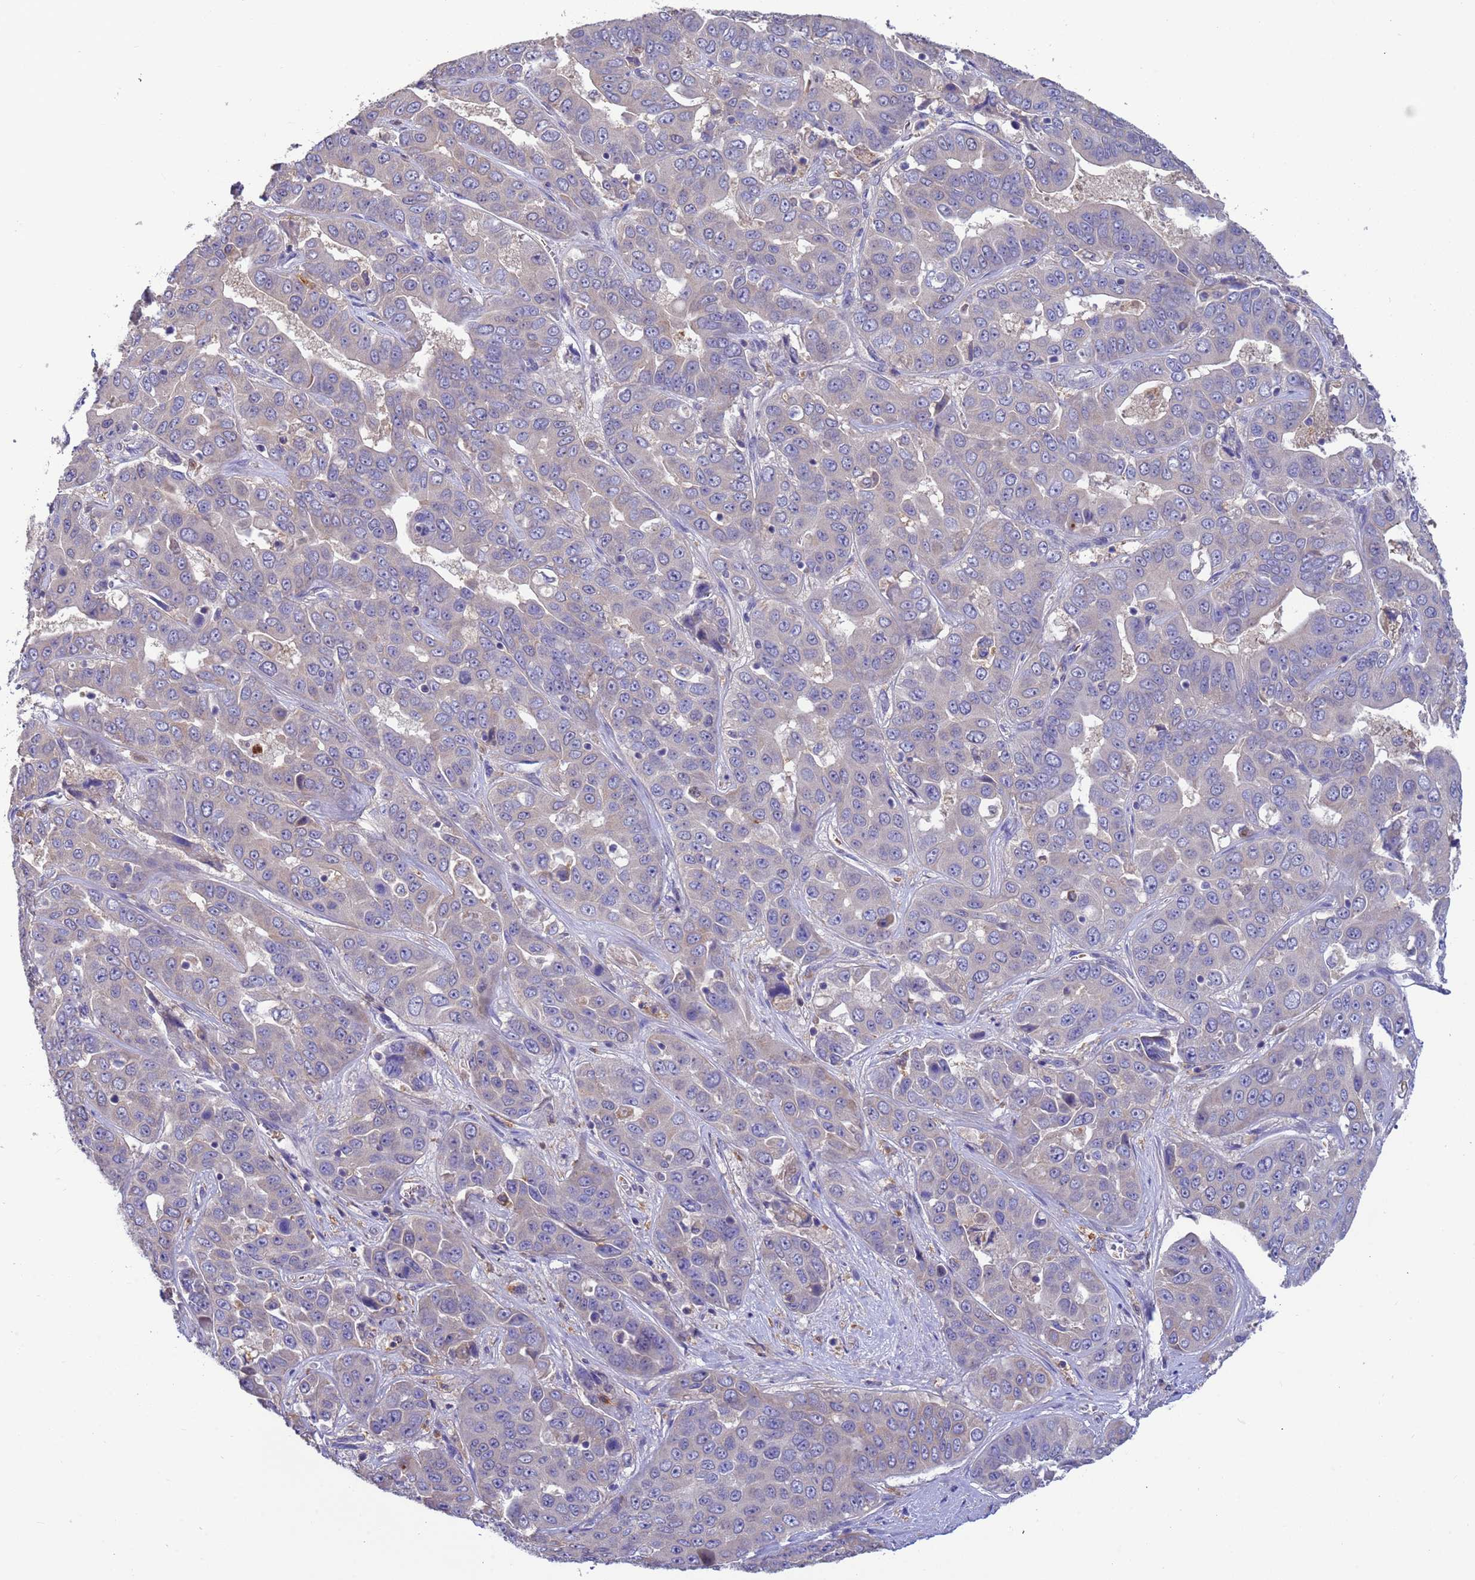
{"staining": {"intensity": "negative", "quantity": "none", "location": "none"}, "tissue": "liver cancer", "cell_type": "Tumor cells", "image_type": "cancer", "snomed": [{"axis": "morphology", "description": "Cholangiocarcinoma"}, {"axis": "topography", "description": "Liver"}], "caption": "This is an immunohistochemistry micrograph of human liver cancer. There is no staining in tumor cells.", "gene": "AMPD3", "patient": {"sex": "female", "age": 52}}